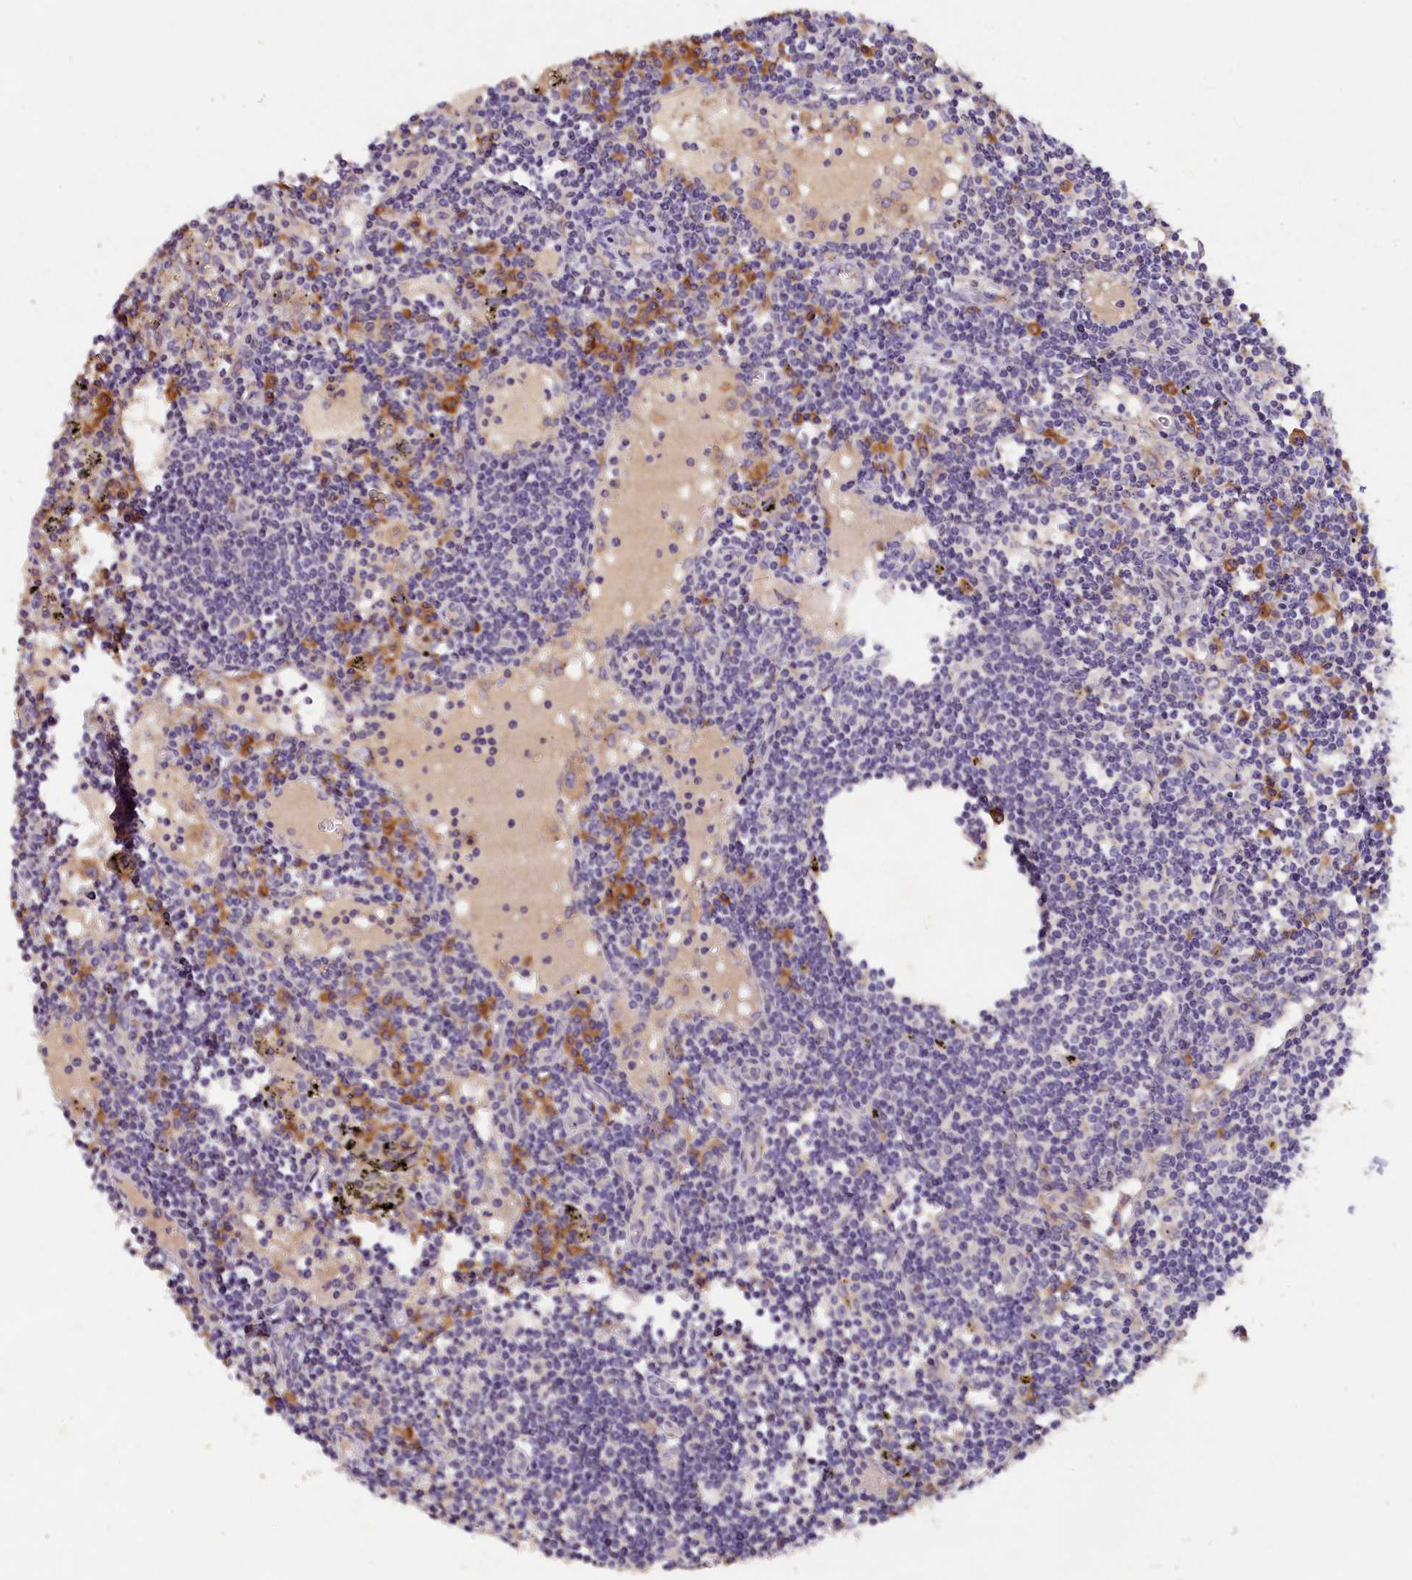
{"staining": {"intensity": "moderate", "quantity": "<25%", "location": "cytoplasmic/membranous"}, "tissue": "lymph node", "cell_type": "Germinal center cells", "image_type": "normal", "snomed": [{"axis": "morphology", "description": "Normal tissue, NOS"}, {"axis": "topography", "description": "Lymph node"}], "caption": "IHC (DAB (3,3'-diaminobenzidine)) staining of benign lymph node exhibits moderate cytoplasmic/membranous protein staining in approximately <25% of germinal center cells. (brown staining indicates protein expression, while blue staining denotes nuclei).", "gene": "ST7L", "patient": {"sex": "male", "age": 74}}